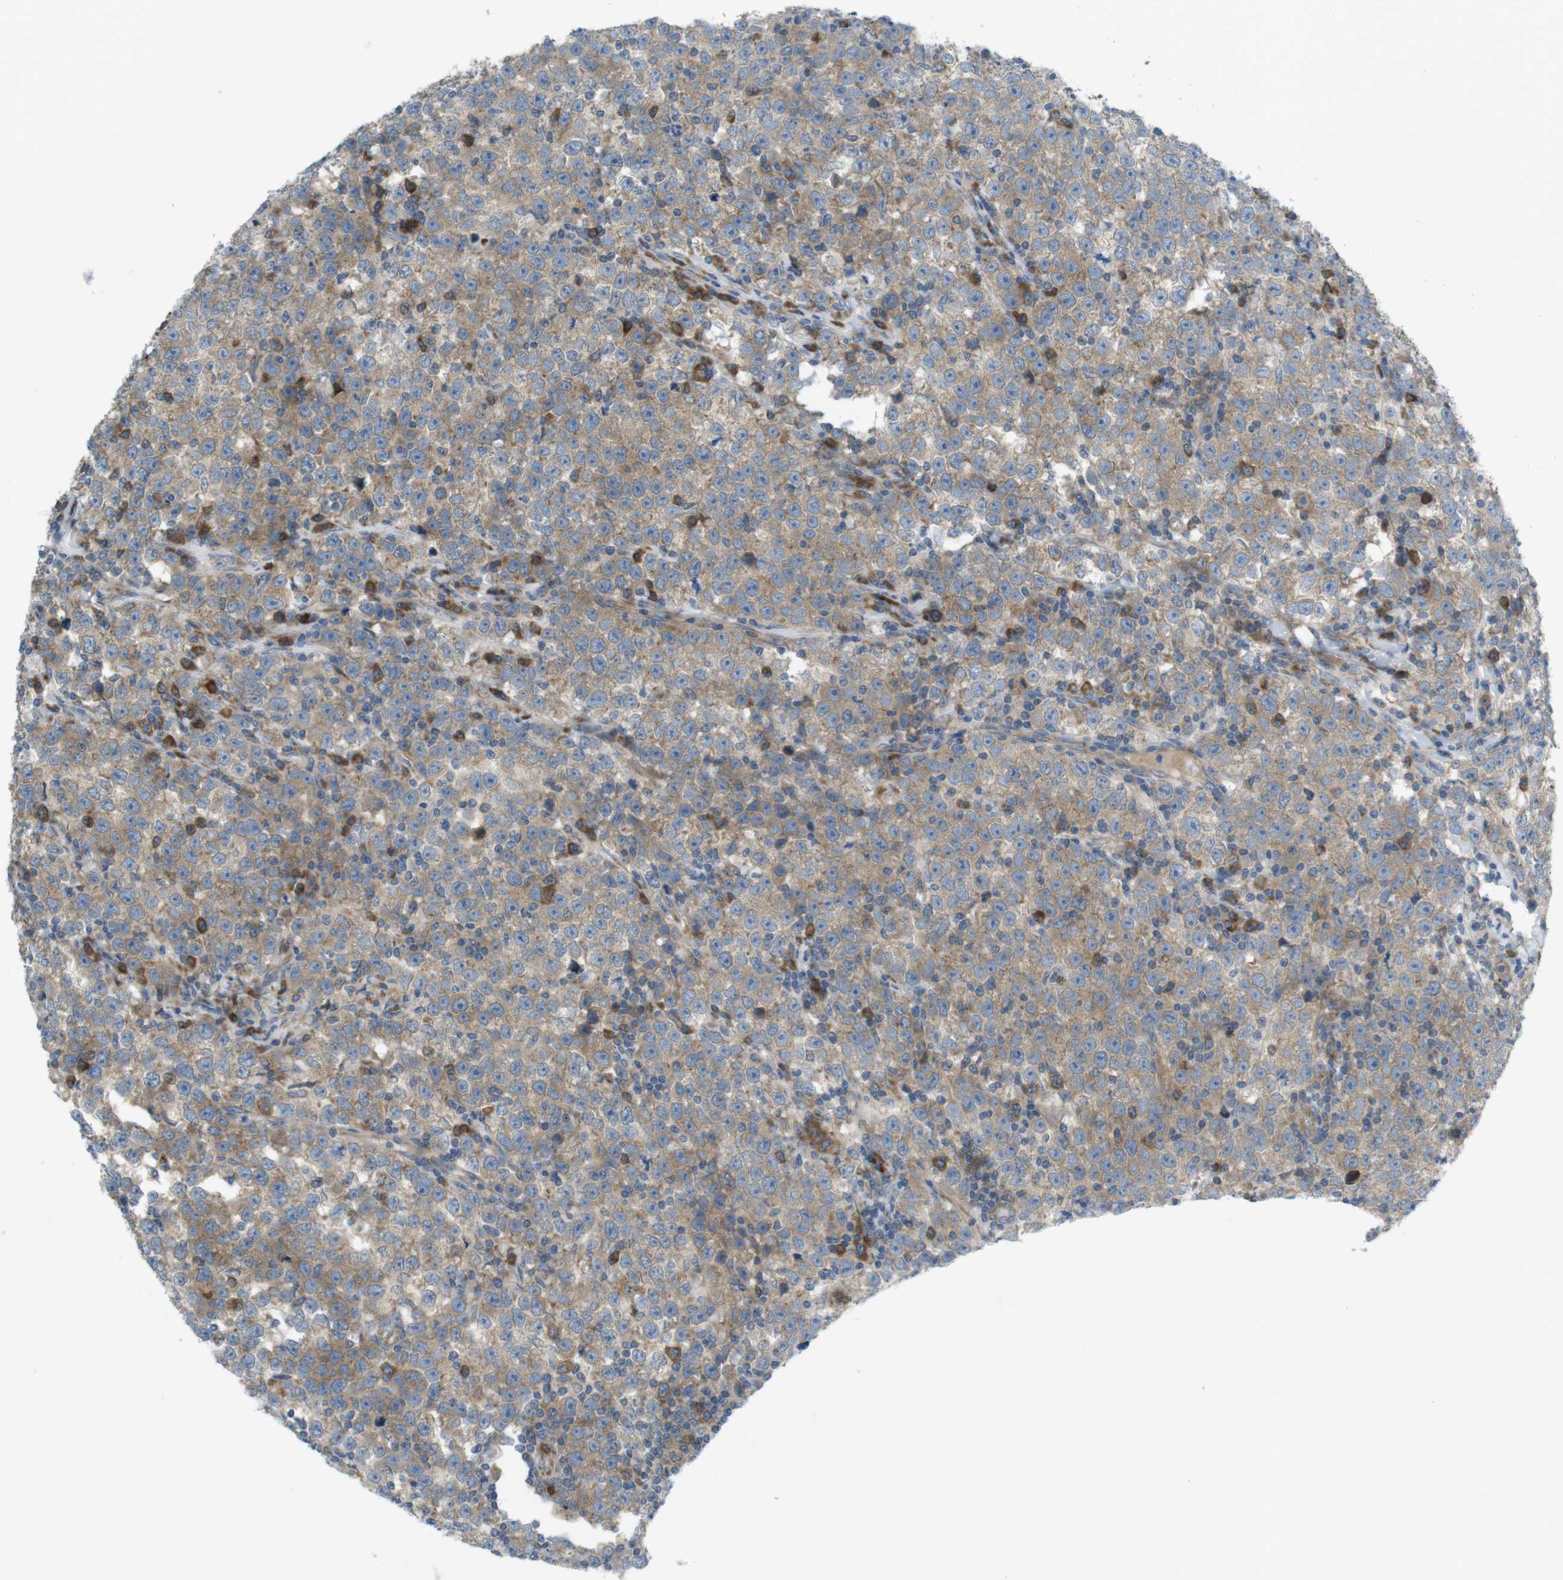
{"staining": {"intensity": "moderate", "quantity": ">75%", "location": "cytoplasmic/membranous"}, "tissue": "testis cancer", "cell_type": "Tumor cells", "image_type": "cancer", "snomed": [{"axis": "morphology", "description": "Seminoma, NOS"}, {"axis": "topography", "description": "Testis"}], "caption": "IHC staining of testis cancer (seminoma), which demonstrates medium levels of moderate cytoplasmic/membranous positivity in about >75% of tumor cells indicating moderate cytoplasmic/membranous protein expression. The staining was performed using DAB (brown) for protein detection and nuclei were counterstained in hematoxylin (blue).", "gene": "GJC3", "patient": {"sex": "male", "age": 43}}